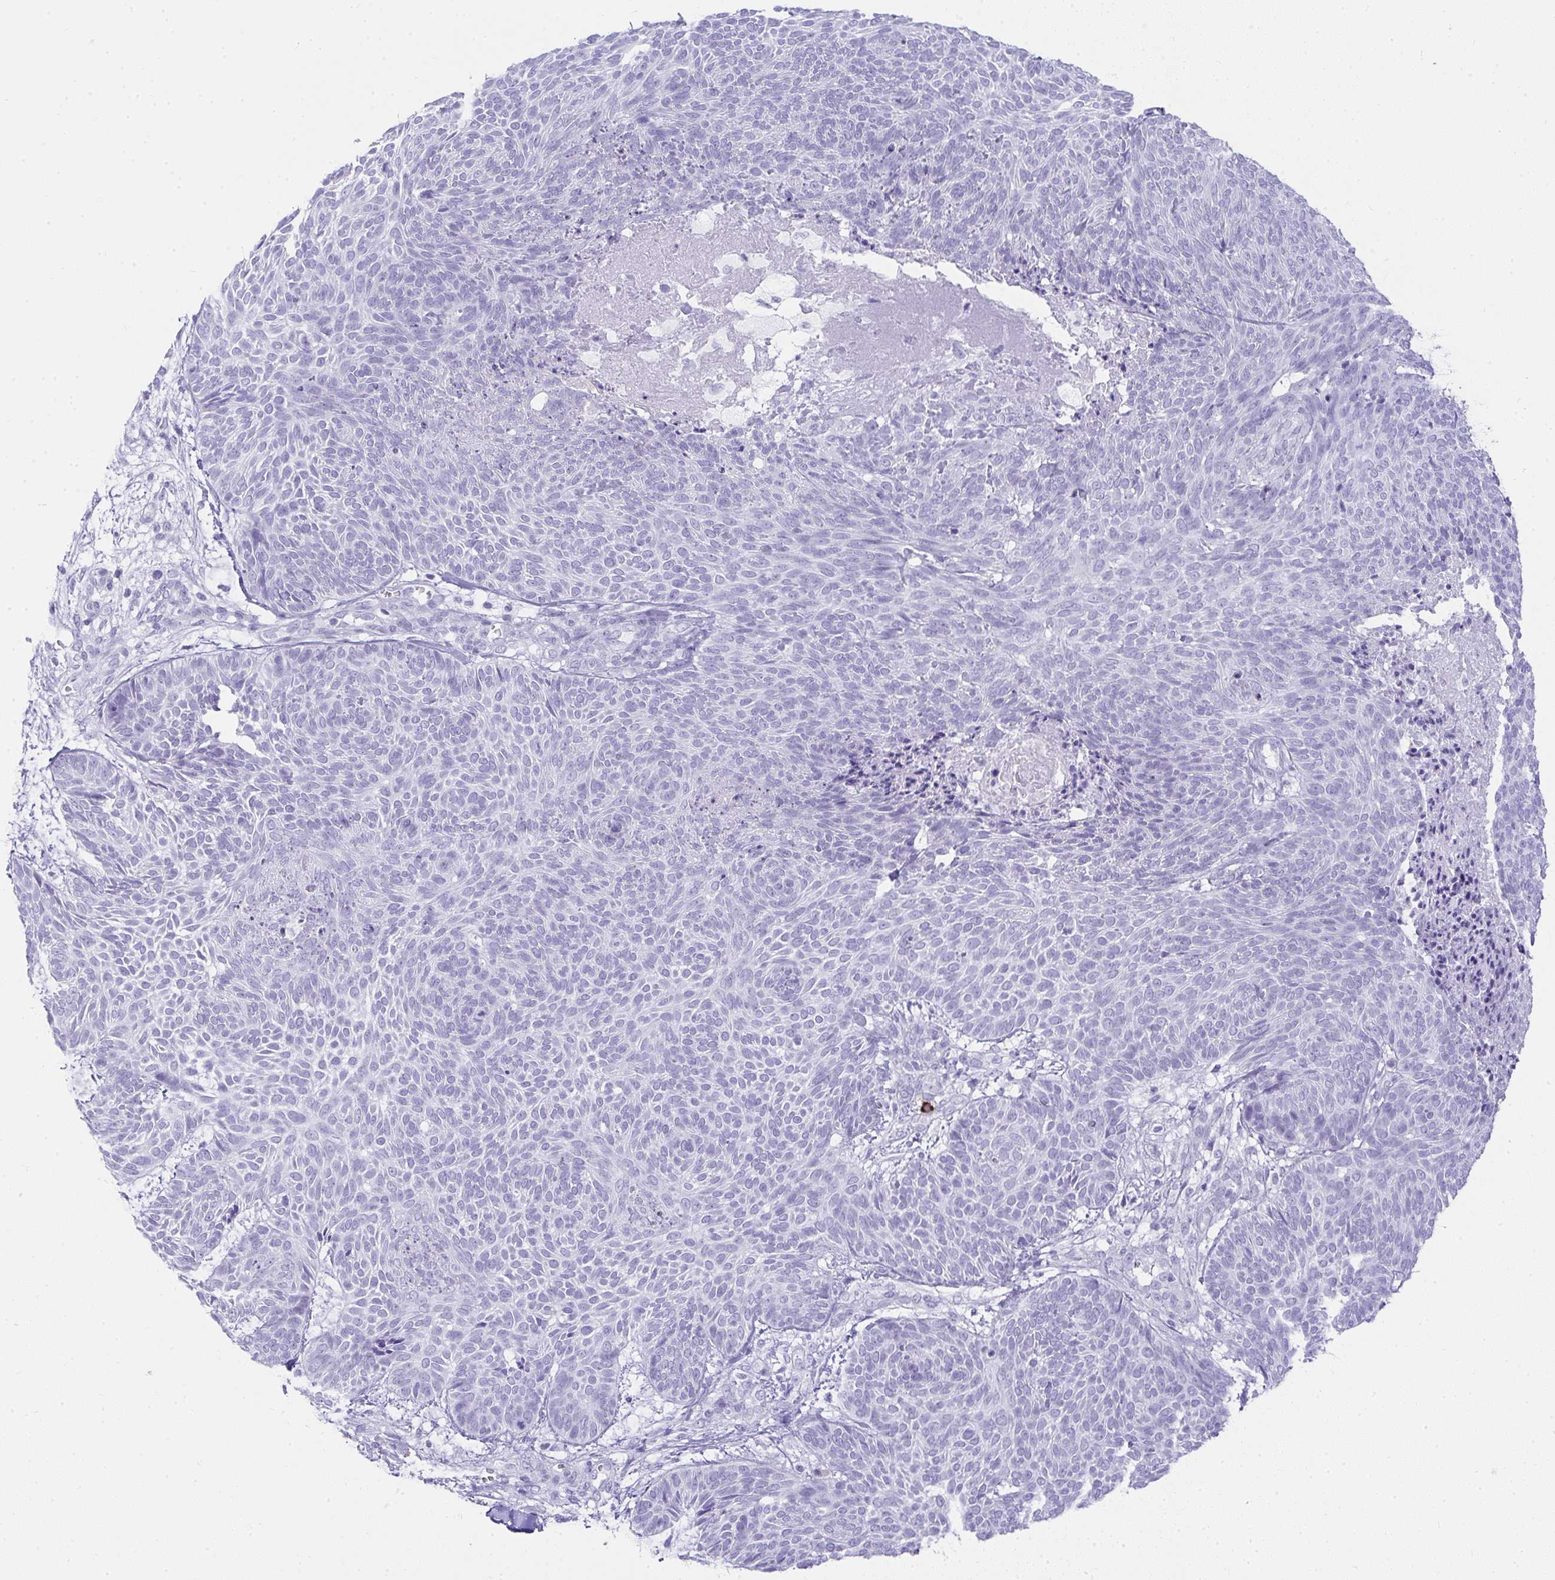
{"staining": {"intensity": "negative", "quantity": "none", "location": "none"}, "tissue": "skin cancer", "cell_type": "Tumor cells", "image_type": "cancer", "snomed": [{"axis": "morphology", "description": "Basal cell carcinoma"}, {"axis": "topography", "description": "Skin"}, {"axis": "topography", "description": "Skin of trunk"}], "caption": "Skin basal cell carcinoma was stained to show a protein in brown. There is no significant expression in tumor cells. (Brightfield microscopy of DAB (3,3'-diaminobenzidine) immunohistochemistry (IHC) at high magnification).", "gene": "CDADC1", "patient": {"sex": "male", "age": 74}}